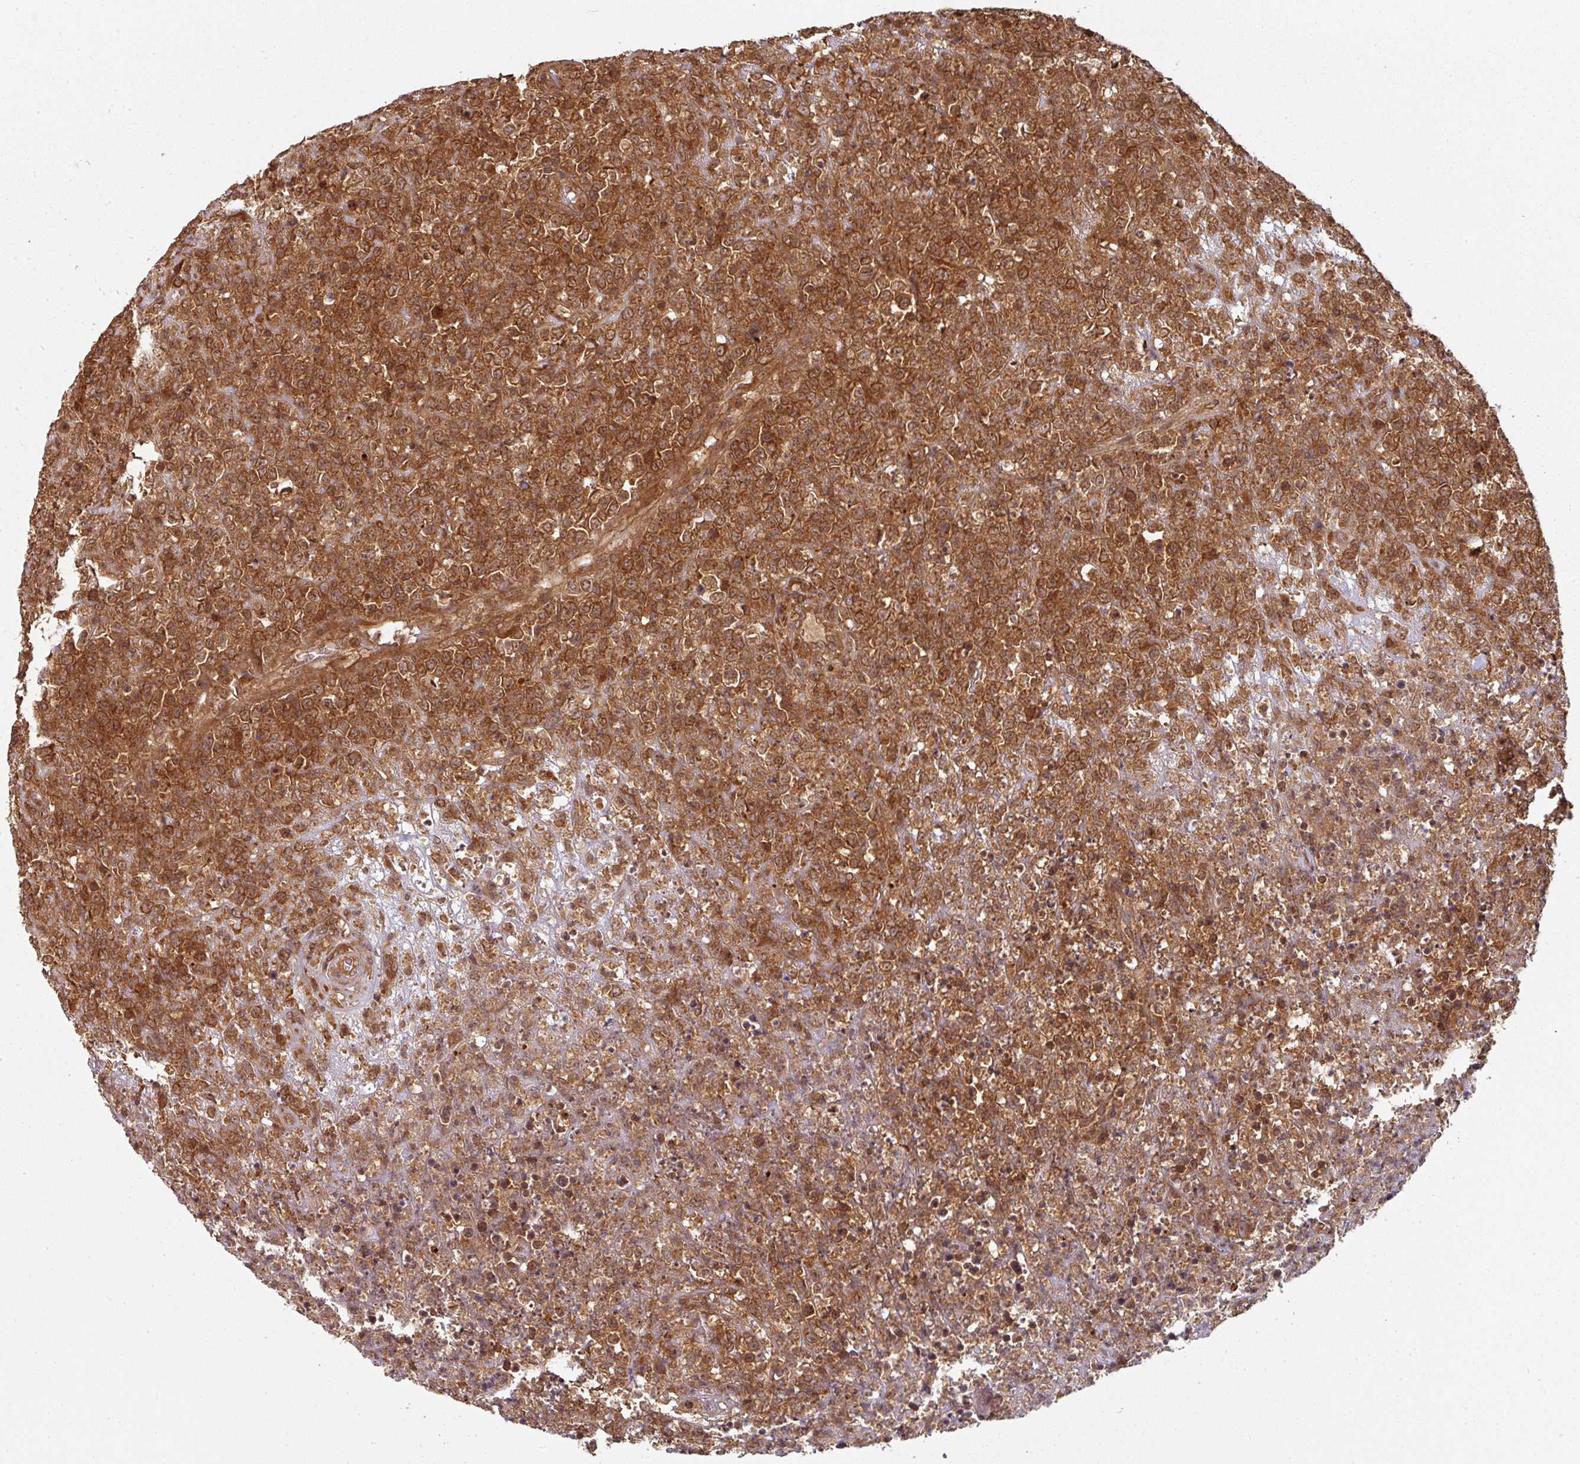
{"staining": {"intensity": "strong", "quantity": ">75%", "location": "cytoplasmic/membranous"}, "tissue": "lymphoma", "cell_type": "Tumor cells", "image_type": "cancer", "snomed": [{"axis": "morphology", "description": "Malignant lymphoma, non-Hodgkin's type, High grade"}, {"axis": "topography", "description": "Colon"}], "caption": "High-grade malignant lymphoma, non-Hodgkin's type was stained to show a protein in brown. There is high levels of strong cytoplasmic/membranous staining in about >75% of tumor cells. The protein is stained brown, and the nuclei are stained in blue (DAB (3,3'-diaminobenzidine) IHC with brightfield microscopy, high magnification).", "gene": "EIF4EBP2", "patient": {"sex": "female", "age": 53}}